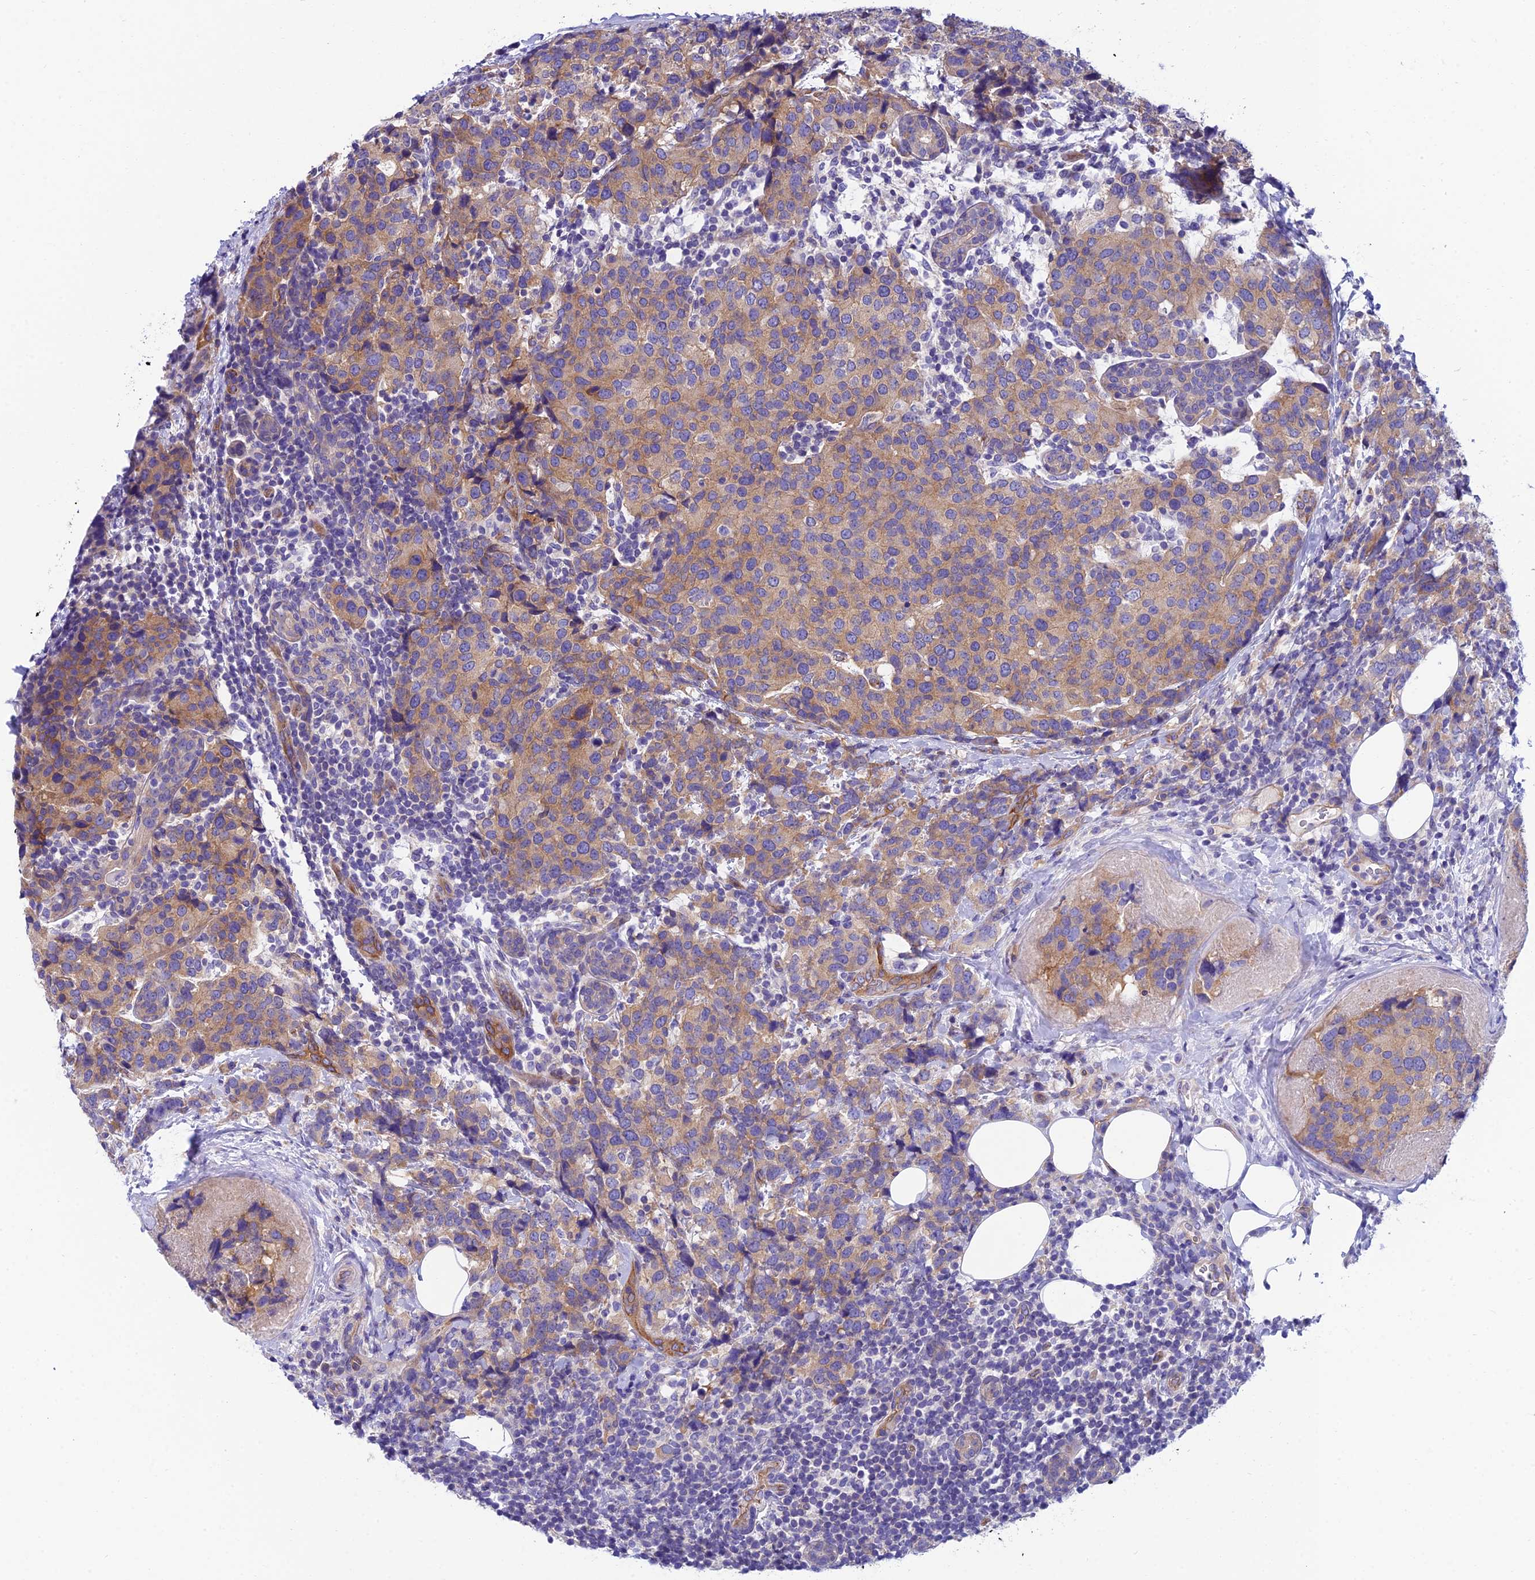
{"staining": {"intensity": "weak", "quantity": ">75%", "location": "cytoplasmic/membranous"}, "tissue": "breast cancer", "cell_type": "Tumor cells", "image_type": "cancer", "snomed": [{"axis": "morphology", "description": "Lobular carcinoma"}, {"axis": "topography", "description": "Breast"}], "caption": "Immunohistochemistry photomicrograph of breast cancer stained for a protein (brown), which exhibits low levels of weak cytoplasmic/membranous positivity in approximately >75% of tumor cells.", "gene": "PPFIA3", "patient": {"sex": "female", "age": 59}}